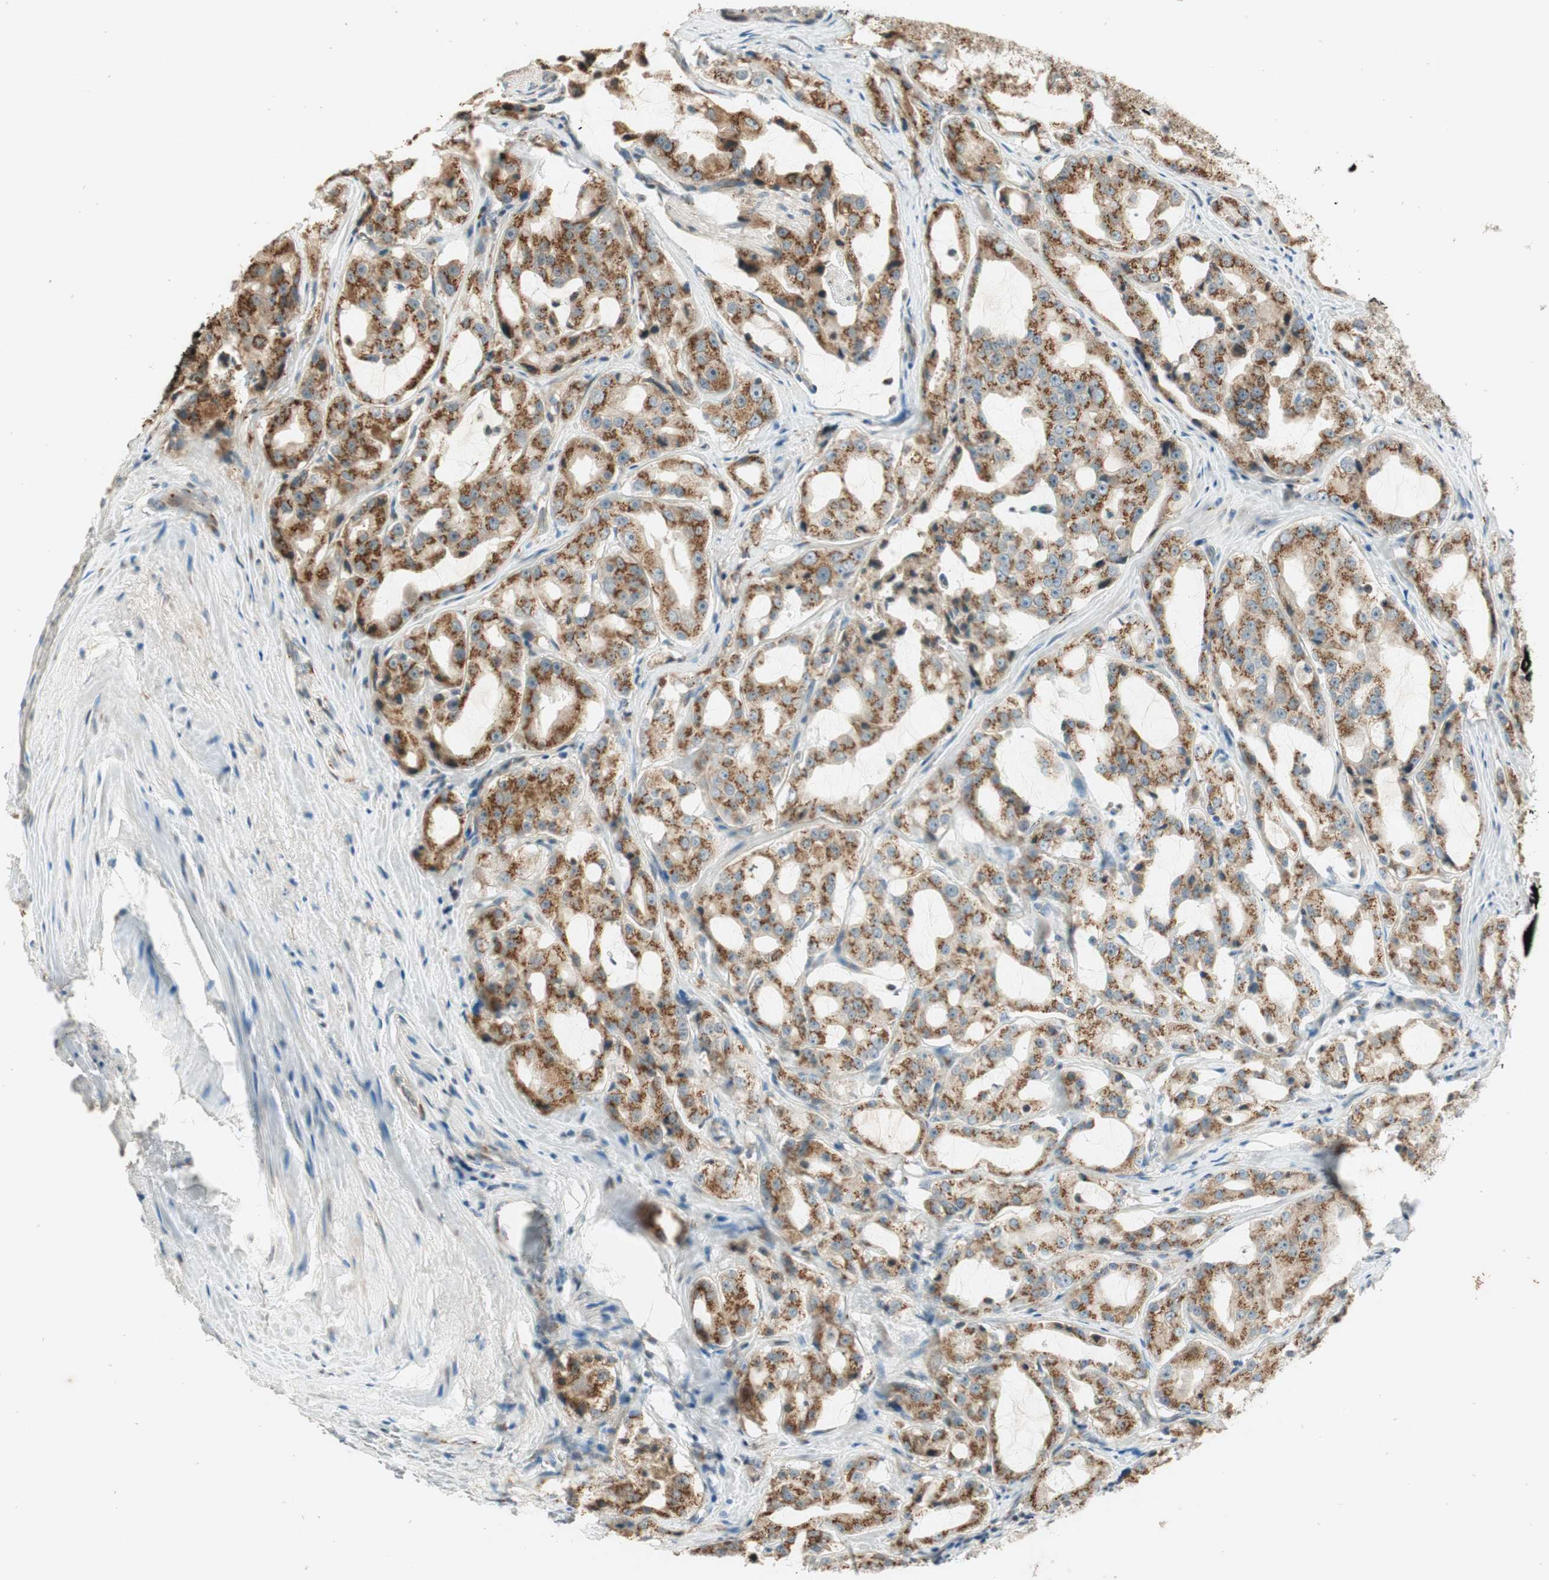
{"staining": {"intensity": "moderate", "quantity": ">75%", "location": "cytoplasmic/membranous"}, "tissue": "prostate cancer", "cell_type": "Tumor cells", "image_type": "cancer", "snomed": [{"axis": "morphology", "description": "Adenocarcinoma, High grade"}, {"axis": "topography", "description": "Prostate"}], "caption": "Immunohistochemical staining of prostate cancer reveals moderate cytoplasmic/membranous protein expression in about >75% of tumor cells.", "gene": "NEO1", "patient": {"sex": "male", "age": 73}}